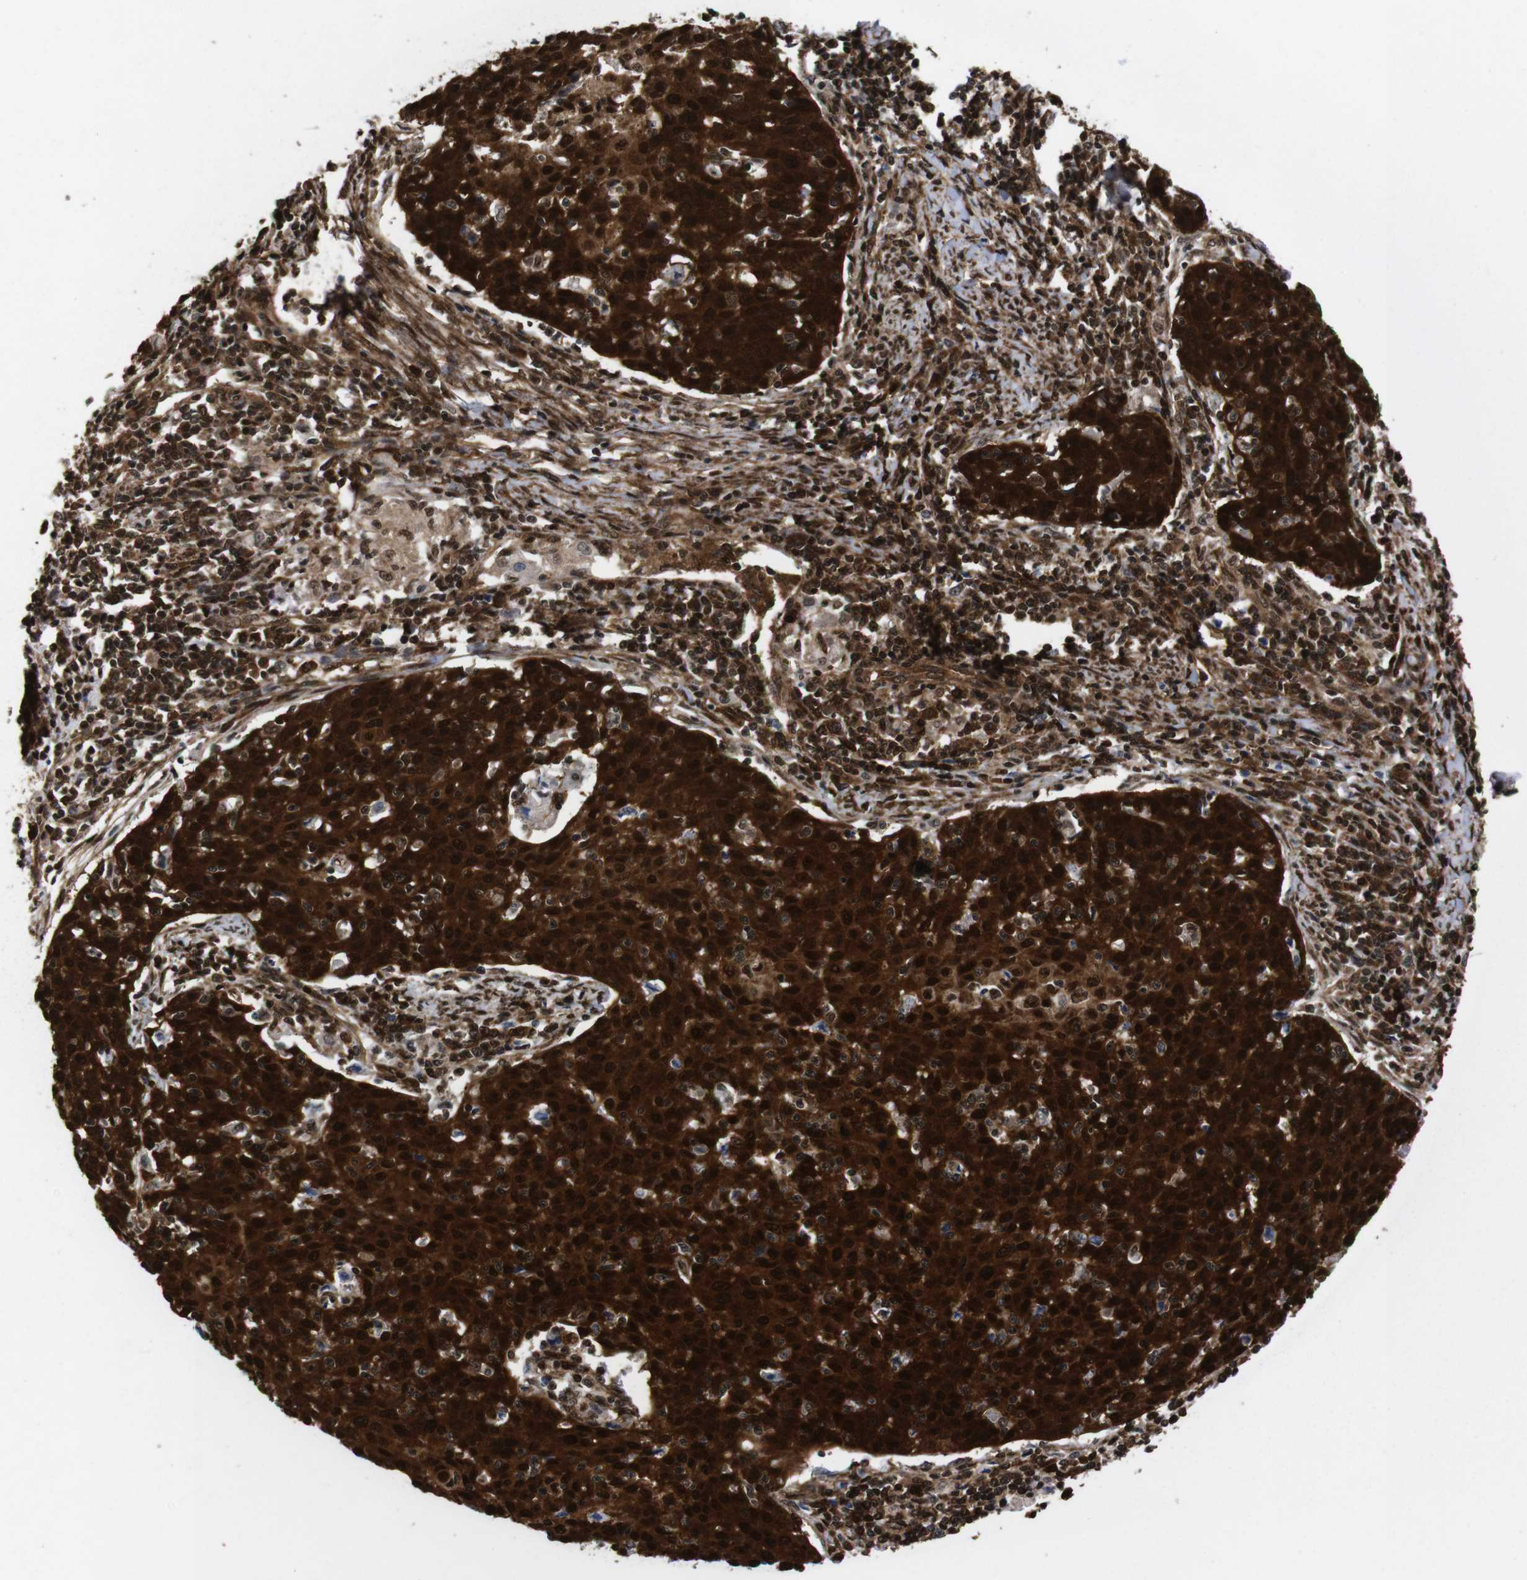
{"staining": {"intensity": "strong", "quantity": ">75%", "location": "cytoplasmic/membranous,nuclear"}, "tissue": "cervical cancer", "cell_type": "Tumor cells", "image_type": "cancer", "snomed": [{"axis": "morphology", "description": "Squamous cell carcinoma, NOS"}, {"axis": "topography", "description": "Cervix"}], "caption": "Brown immunohistochemical staining in cervical cancer reveals strong cytoplasmic/membranous and nuclear expression in about >75% of tumor cells. (brown staining indicates protein expression, while blue staining denotes nuclei).", "gene": "UBQLN2", "patient": {"sex": "female", "age": 38}}